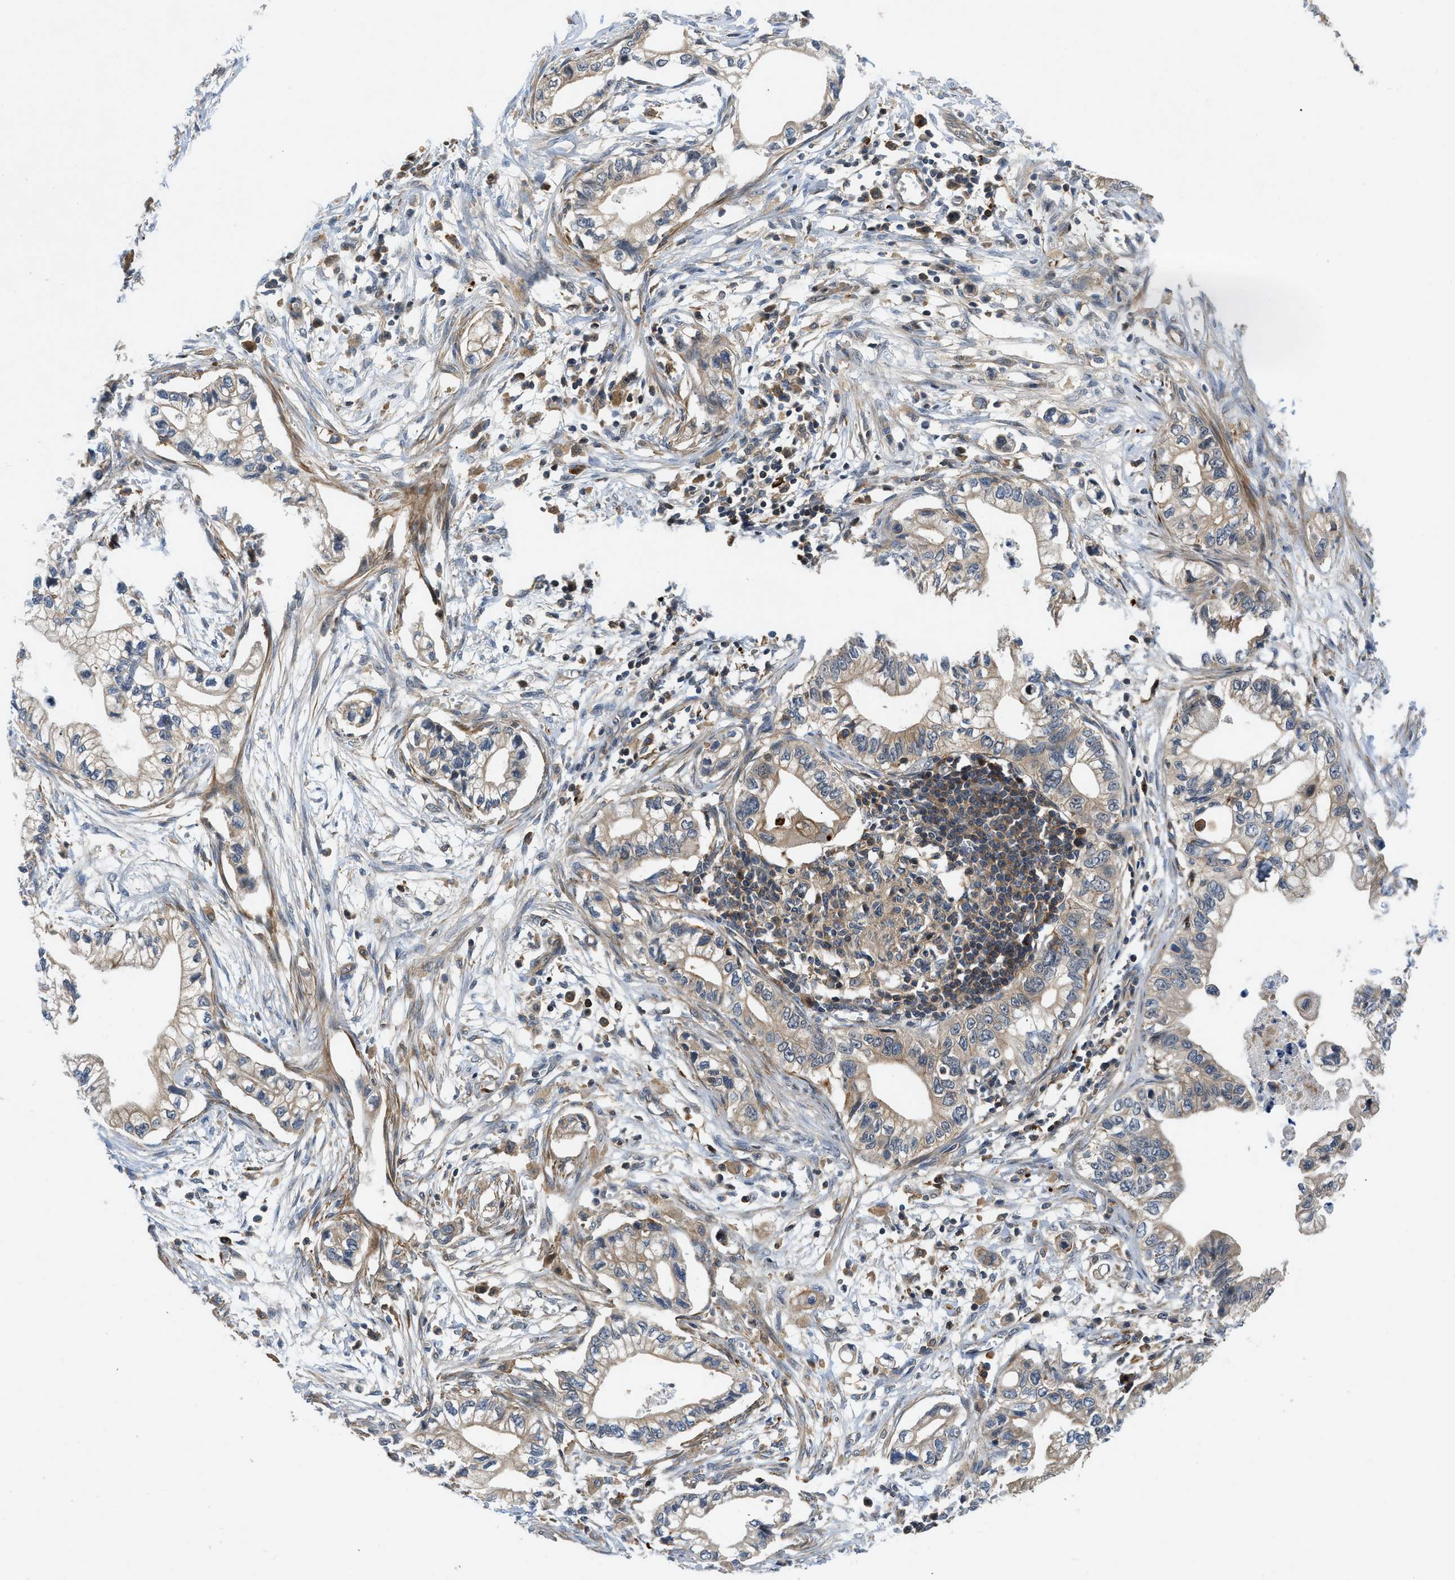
{"staining": {"intensity": "weak", "quantity": "25%-75%", "location": "cytoplasmic/membranous"}, "tissue": "pancreatic cancer", "cell_type": "Tumor cells", "image_type": "cancer", "snomed": [{"axis": "morphology", "description": "Adenocarcinoma, NOS"}, {"axis": "topography", "description": "Pancreas"}], "caption": "Human pancreatic cancer stained with a brown dye exhibits weak cytoplasmic/membranous positive expression in approximately 25%-75% of tumor cells.", "gene": "GPR31", "patient": {"sex": "male", "age": 56}}